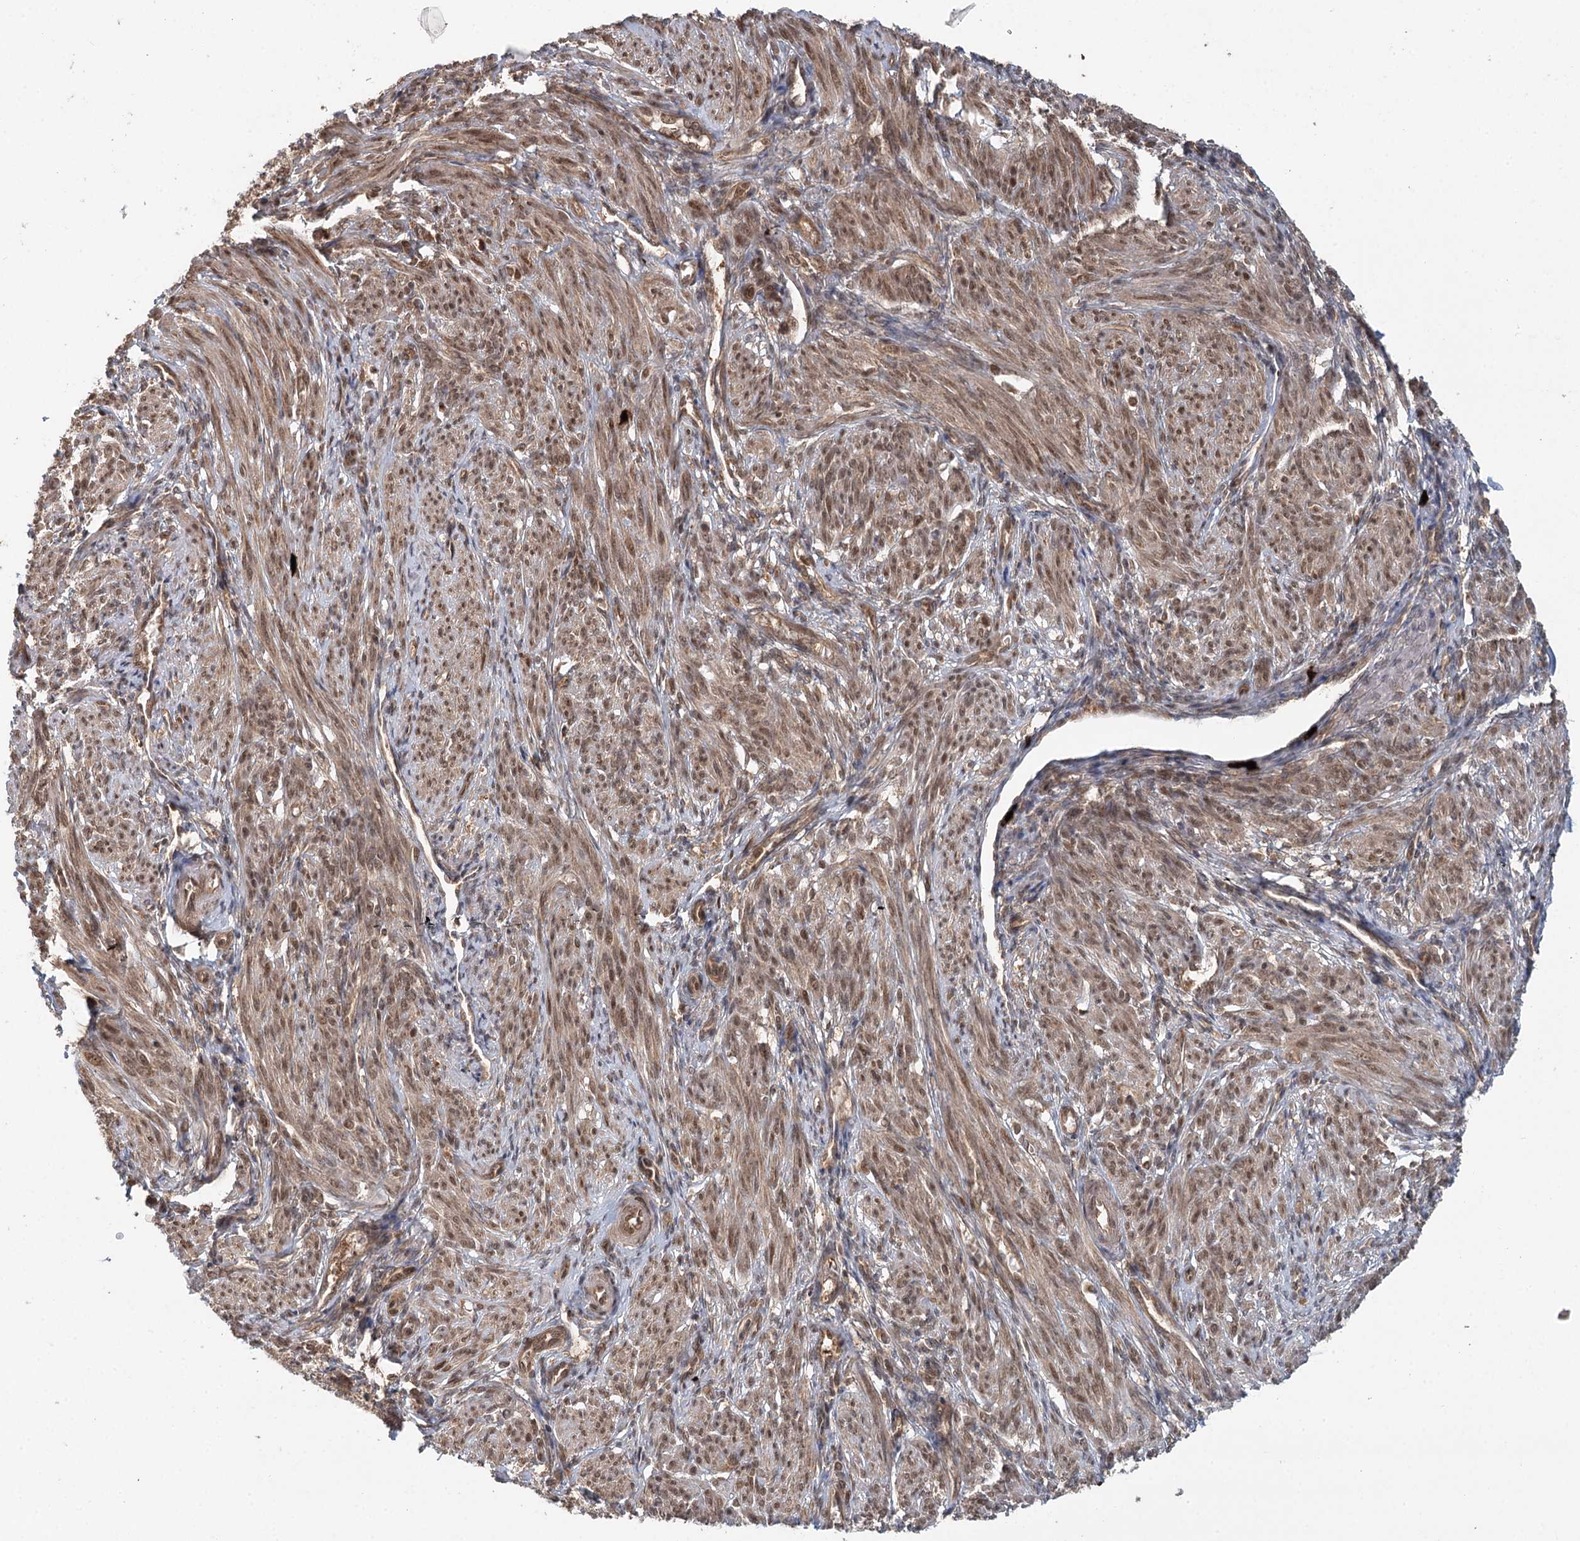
{"staining": {"intensity": "moderate", "quantity": "25%-75%", "location": "nuclear"}, "tissue": "smooth muscle", "cell_type": "Smooth muscle cells", "image_type": "normal", "snomed": [{"axis": "morphology", "description": "Normal tissue, NOS"}, {"axis": "topography", "description": "Smooth muscle"}], "caption": "Benign smooth muscle displays moderate nuclear expression in approximately 25%-75% of smooth muscle cells, visualized by immunohistochemistry. Immunohistochemistry (ihc) stains the protein of interest in brown and the nuclei are stained blue.", "gene": "N6AMT1", "patient": {"sex": "female", "age": 39}}